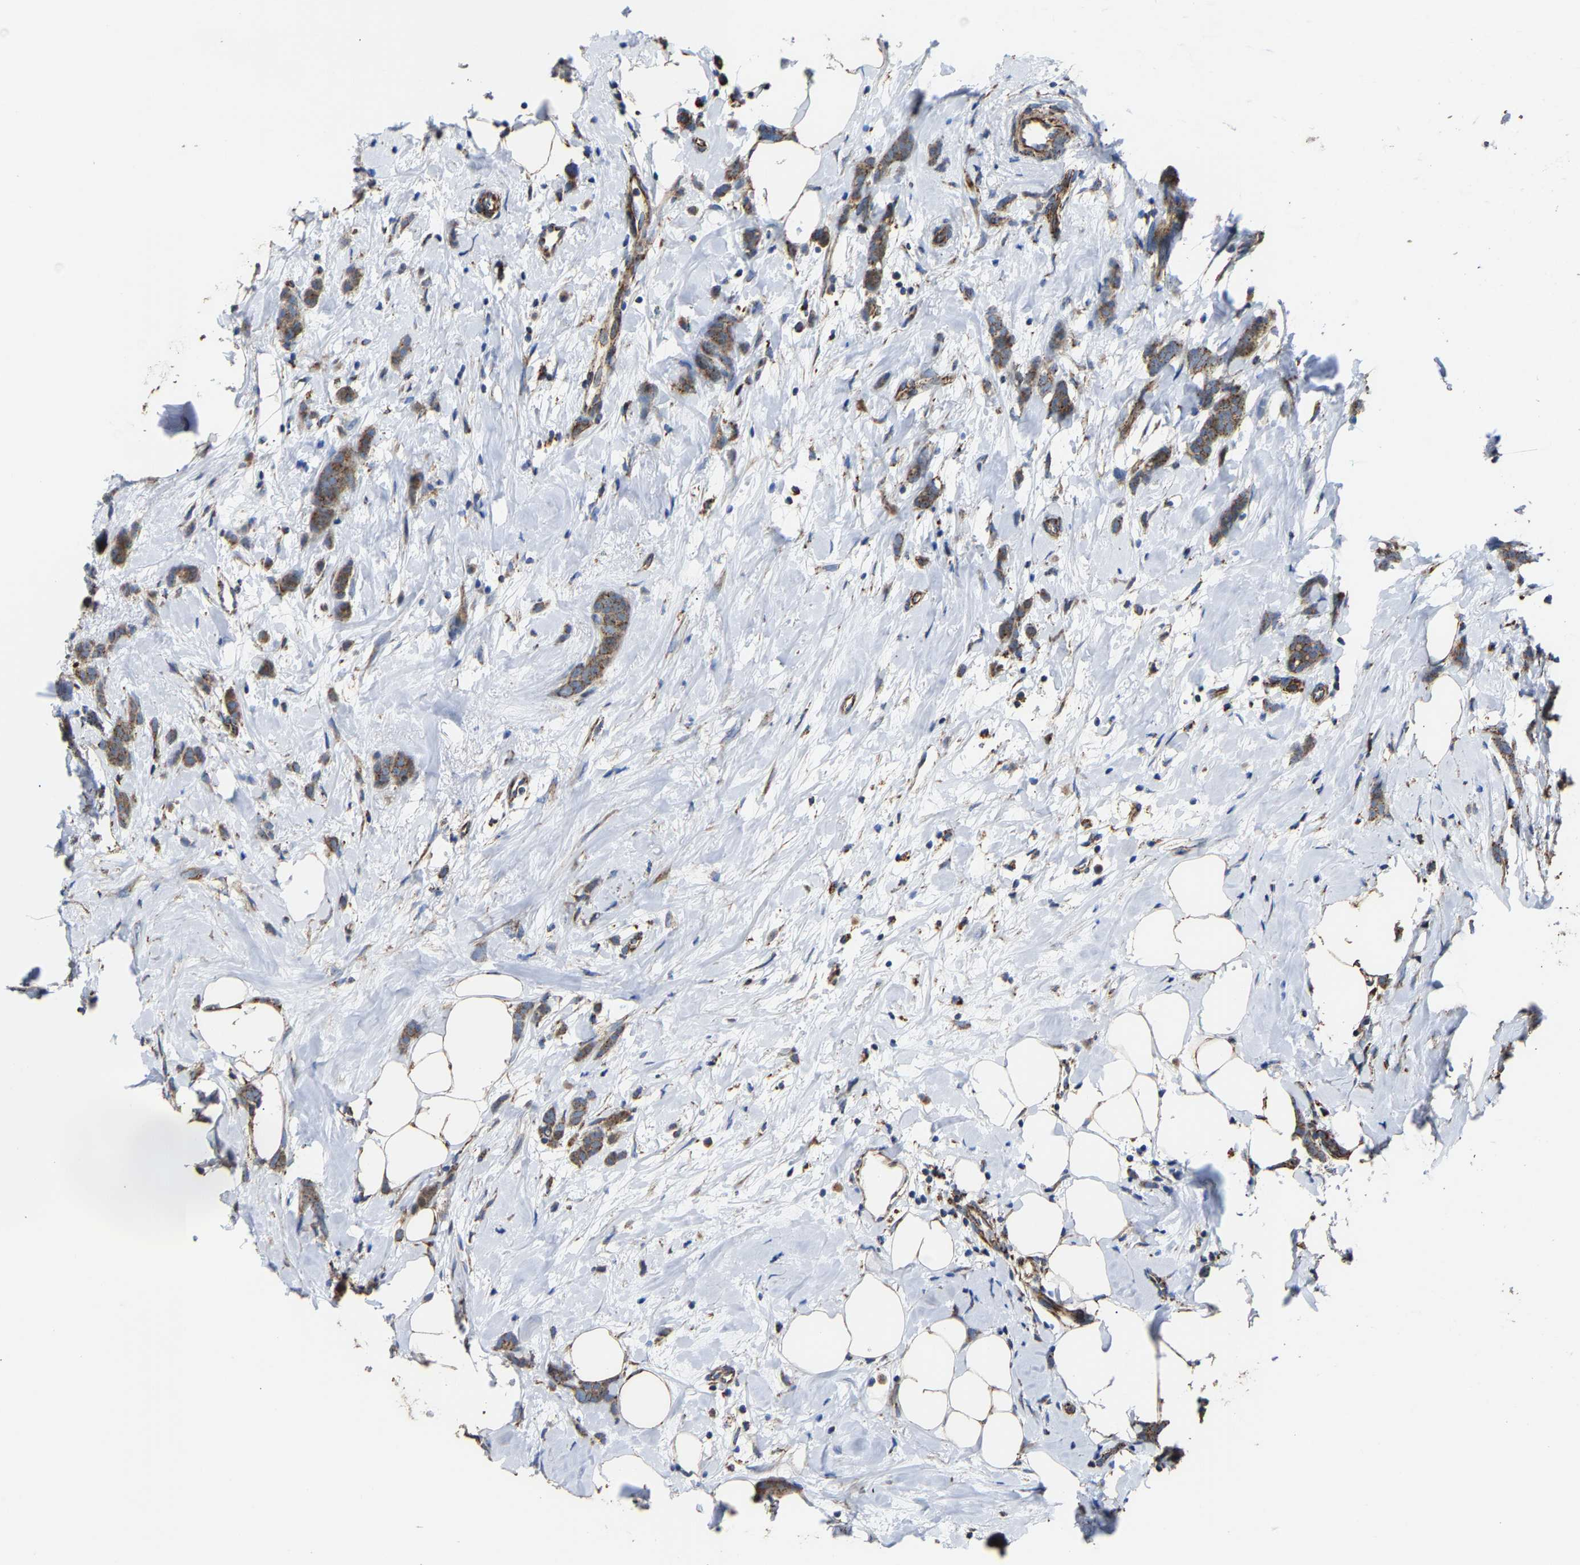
{"staining": {"intensity": "moderate", "quantity": ">75%", "location": "cytoplasmic/membranous"}, "tissue": "breast cancer", "cell_type": "Tumor cells", "image_type": "cancer", "snomed": [{"axis": "morphology", "description": "Lobular carcinoma, in situ"}, {"axis": "morphology", "description": "Lobular carcinoma"}, {"axis": "topography", "description": "Breast"}], "caption": "Protein analysis of breast lobular carcinoma tissue shows moderate cytoplasmic/membranous positivity in approximately >75% of tumor cells.", "gene": "NDUFV3", "patient": {"sex": "female", "age": 41}}